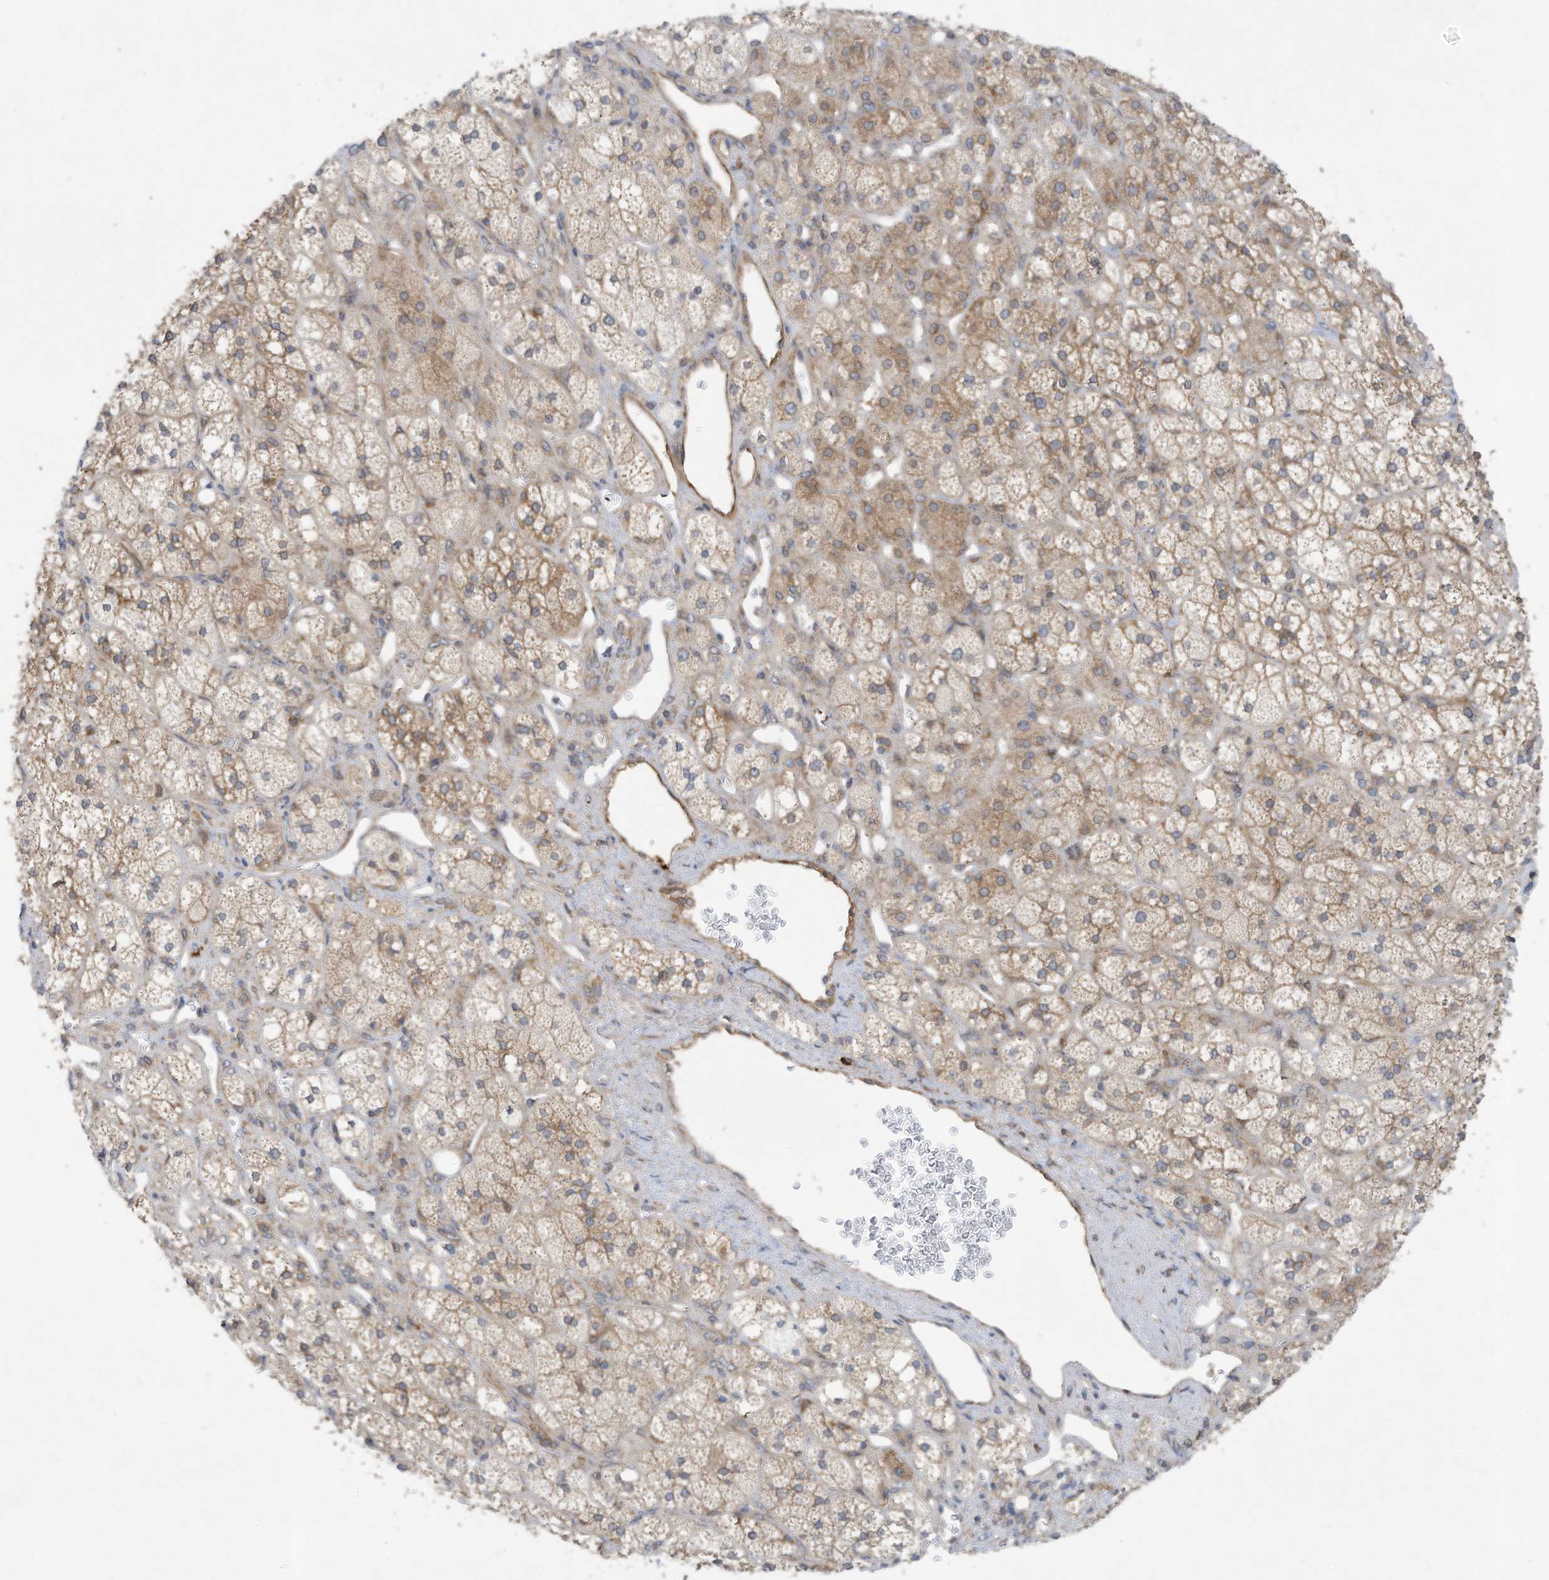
{"staining": {"intensity": "moderate", "quantity": "25%-75%", "location": "cytoplasmic/membranous"}, "tissue": "adrenal gland", "cell_type": "Glandular cells", "image_type": "normal", "snomed": [{"axis": "morphology", "description": "Normal tissue, NOS"}, {"axis": "topography", "description": "Adrenal gland"}], "caption": "DAB immunohistochemical staining of unremarkable human adrenal gland demonstrates moderate cytoplasmic/membranous protein positivity in about 25%-75% of glandular cells. (Brightfield microscopy of DAB IHC at high magnification).", "gene": "USE1", "patient": {"sex": "male", "age": 61}}